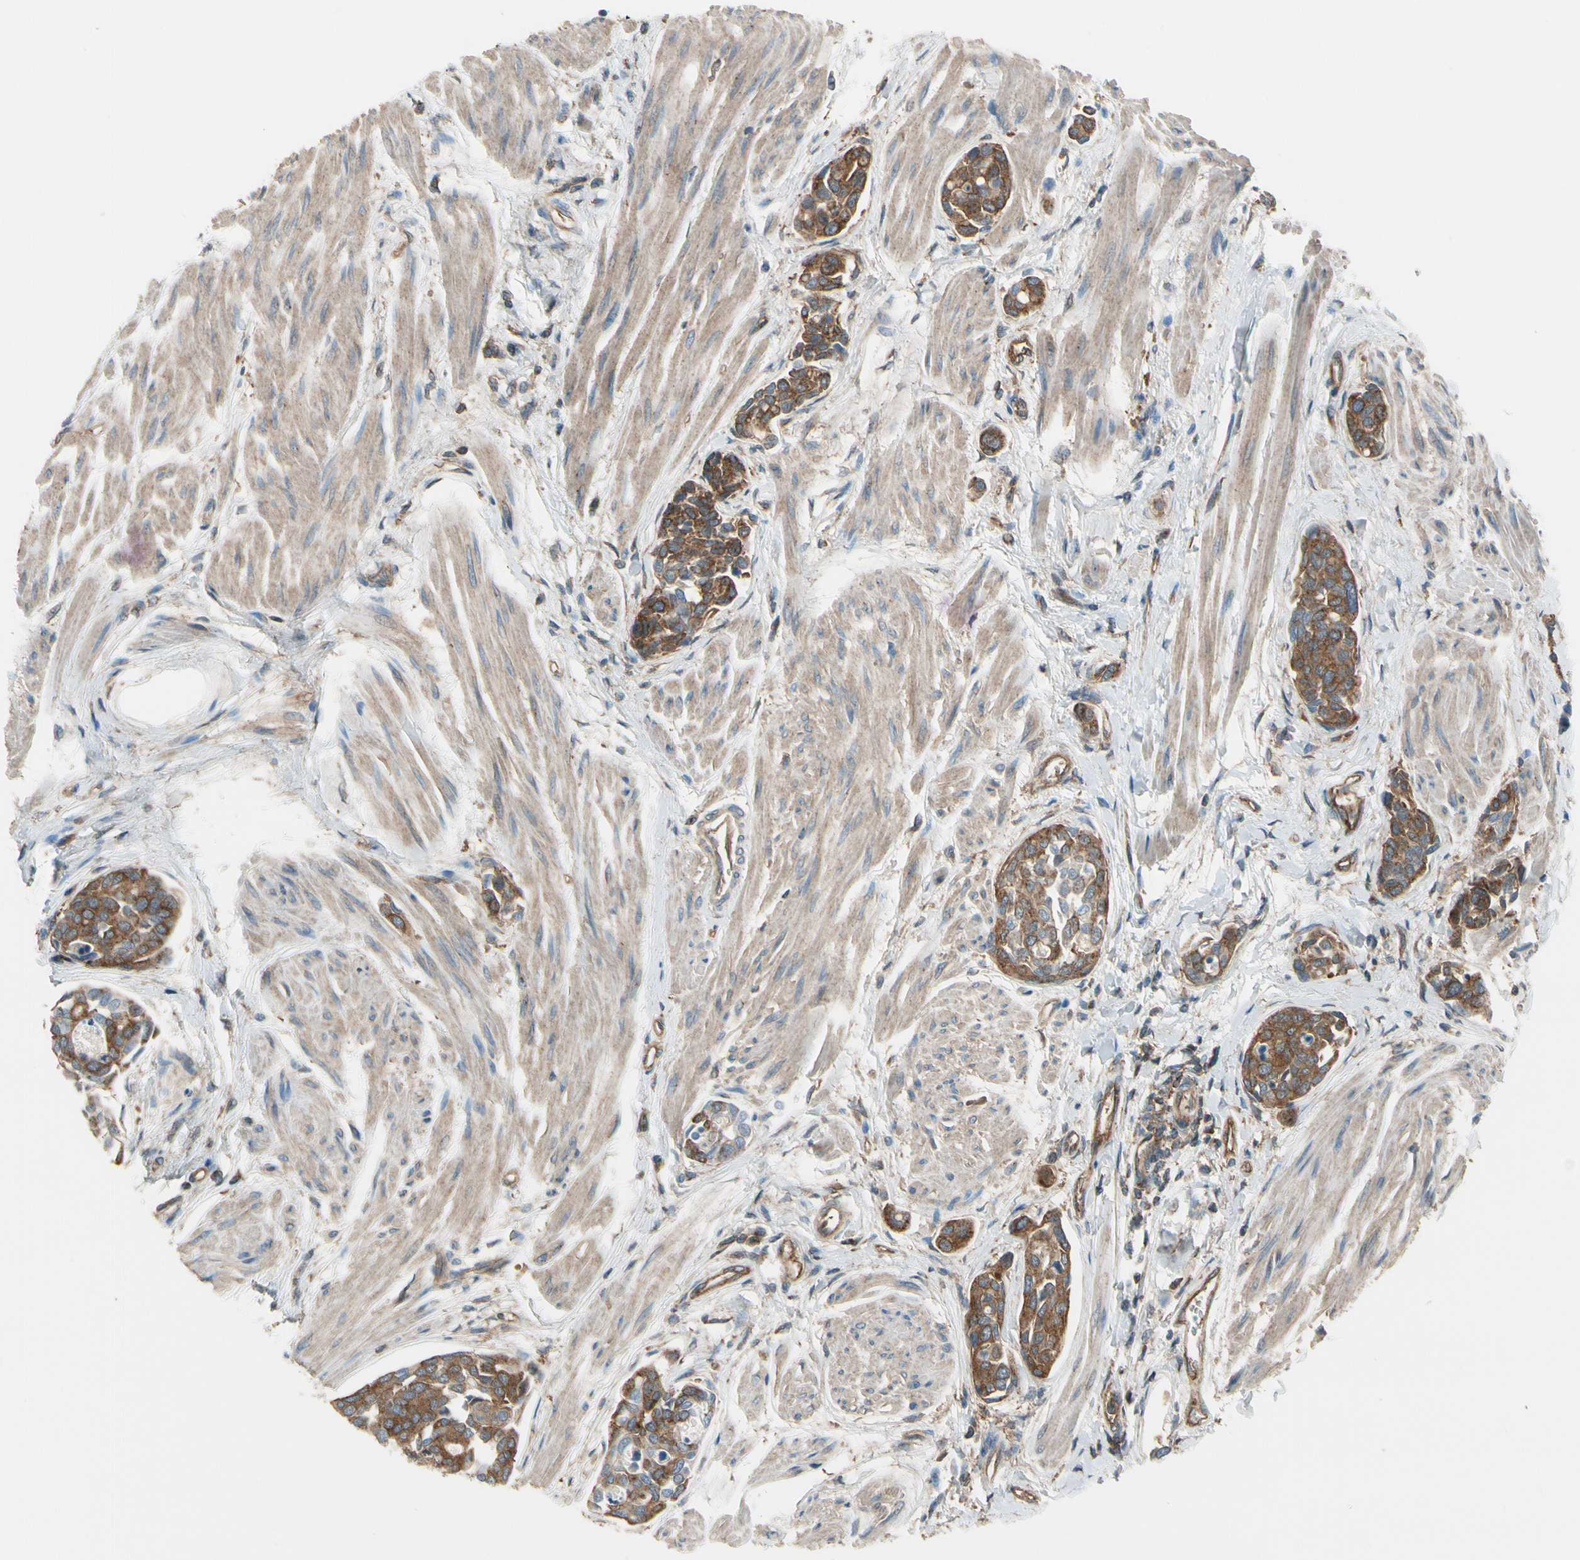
{"staining": {"intensity": "moderate", "quantity": ">75%", "location": "cytoplasmic/membranous"}, "tissue": "urothelial cancer", "cell_type": "Tumor cells", "image_type": "cancer", "snomed": [{"axis": "morphology", "description": "Urothelial carcinoma, High grade"}, {"axis": "topography", "description": "Urinary bladder"}], "caption": "Immunohistochemical staining of urothelial cancer exhibits moderate cytoplasmic/membranous protein staining in approximately >75% of tumor cells. (Brightfield microscopy of DAB IHC at high magnification).", "gene": "EPS15", "patient": {"sex": "male", "age": 78}}